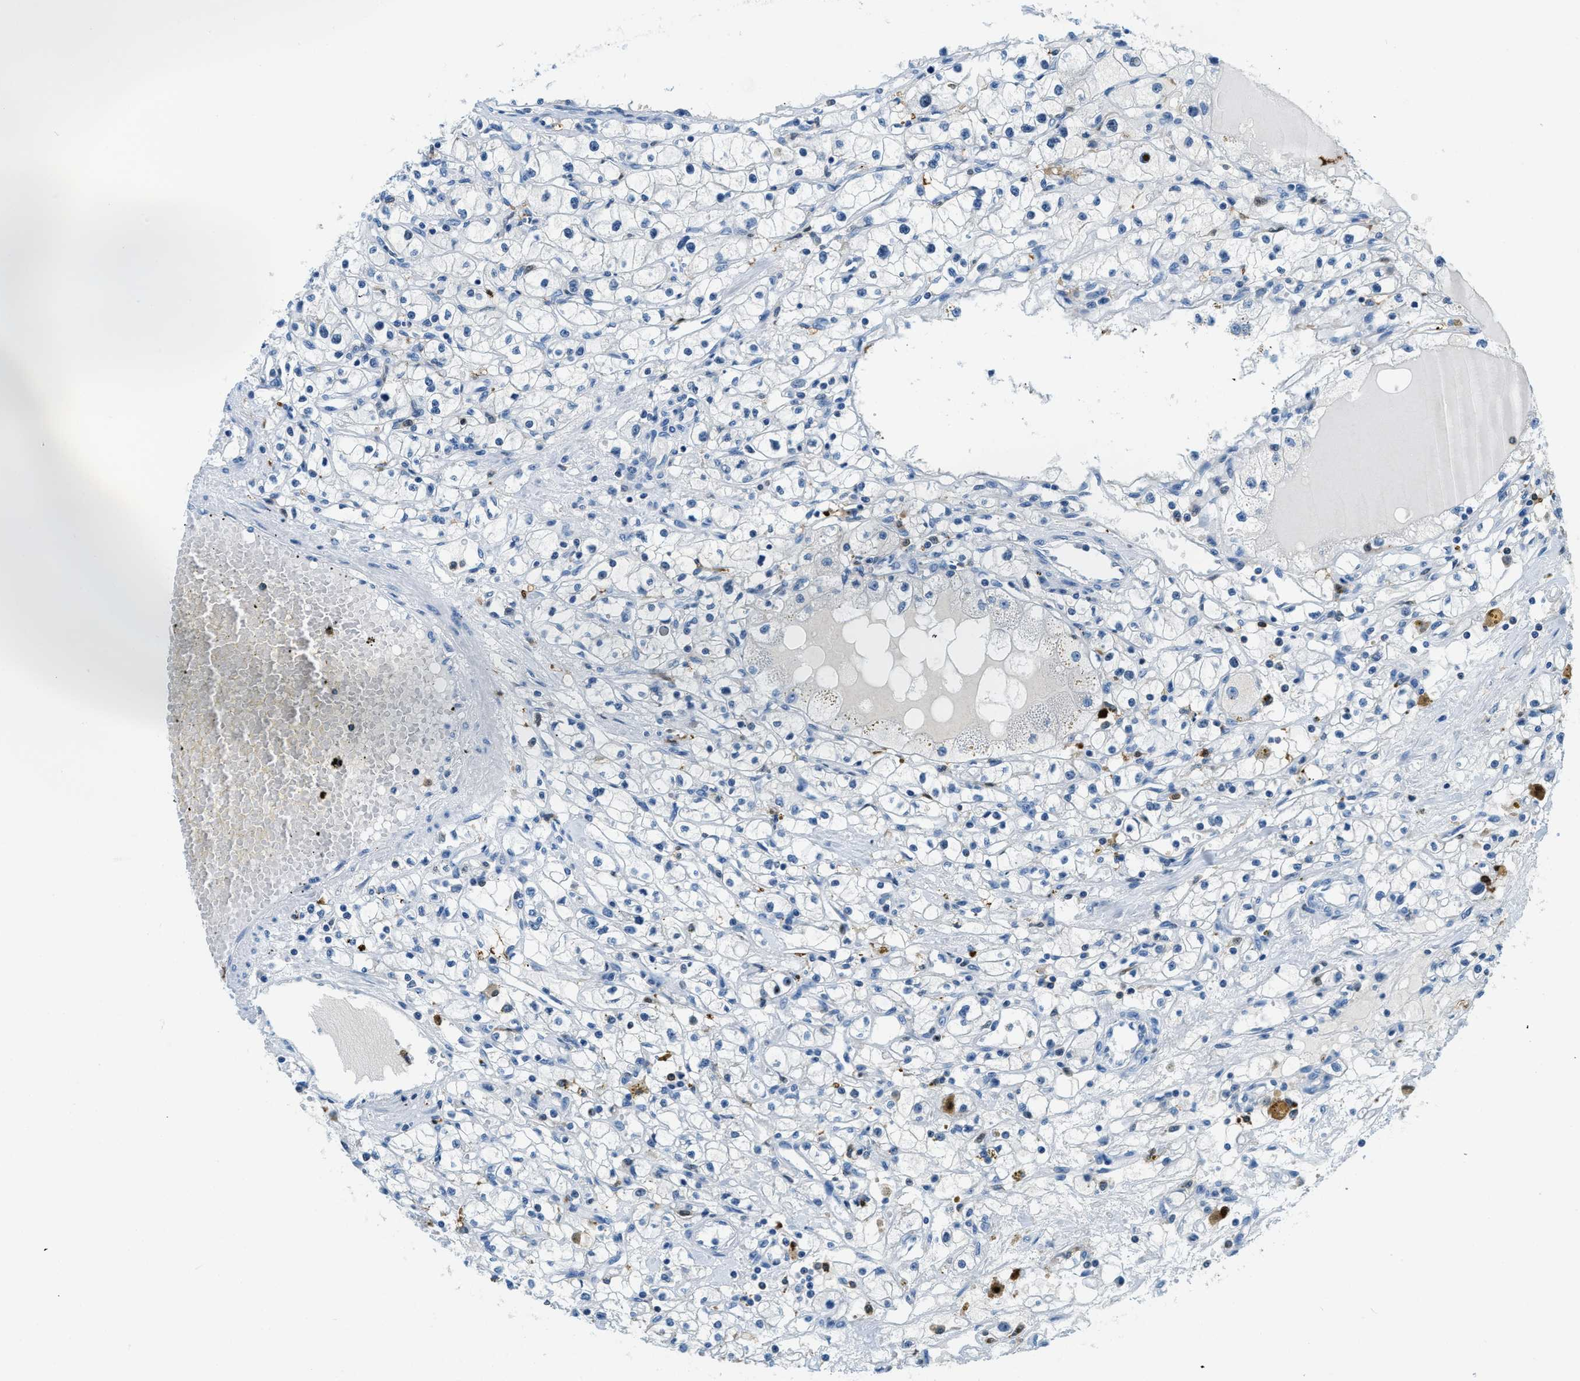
{"staining": {"intensity": "negative", "quantity": "none", "location": "none"}, "tissue": "renal cancer", "cell_type": "Tumor cells", "image_type": "cancer", "snomed": [{"axis": "morphology", "description": "Adenocarcinoma, NOS"}, {"axis": "topography", "description": "Kidney"}], "caption": "An immunohistochemistry (IHC) photomicrograph of renal cancer (adenocarcinoma) is shown. There is no staining in tumor cells of renal cancer (adenocarcinoma). (DAB IHC visualized using brightfield microscopy, high magnification).", "gene": "CAPG", "patient": {"sex": "male", "age": 56}}